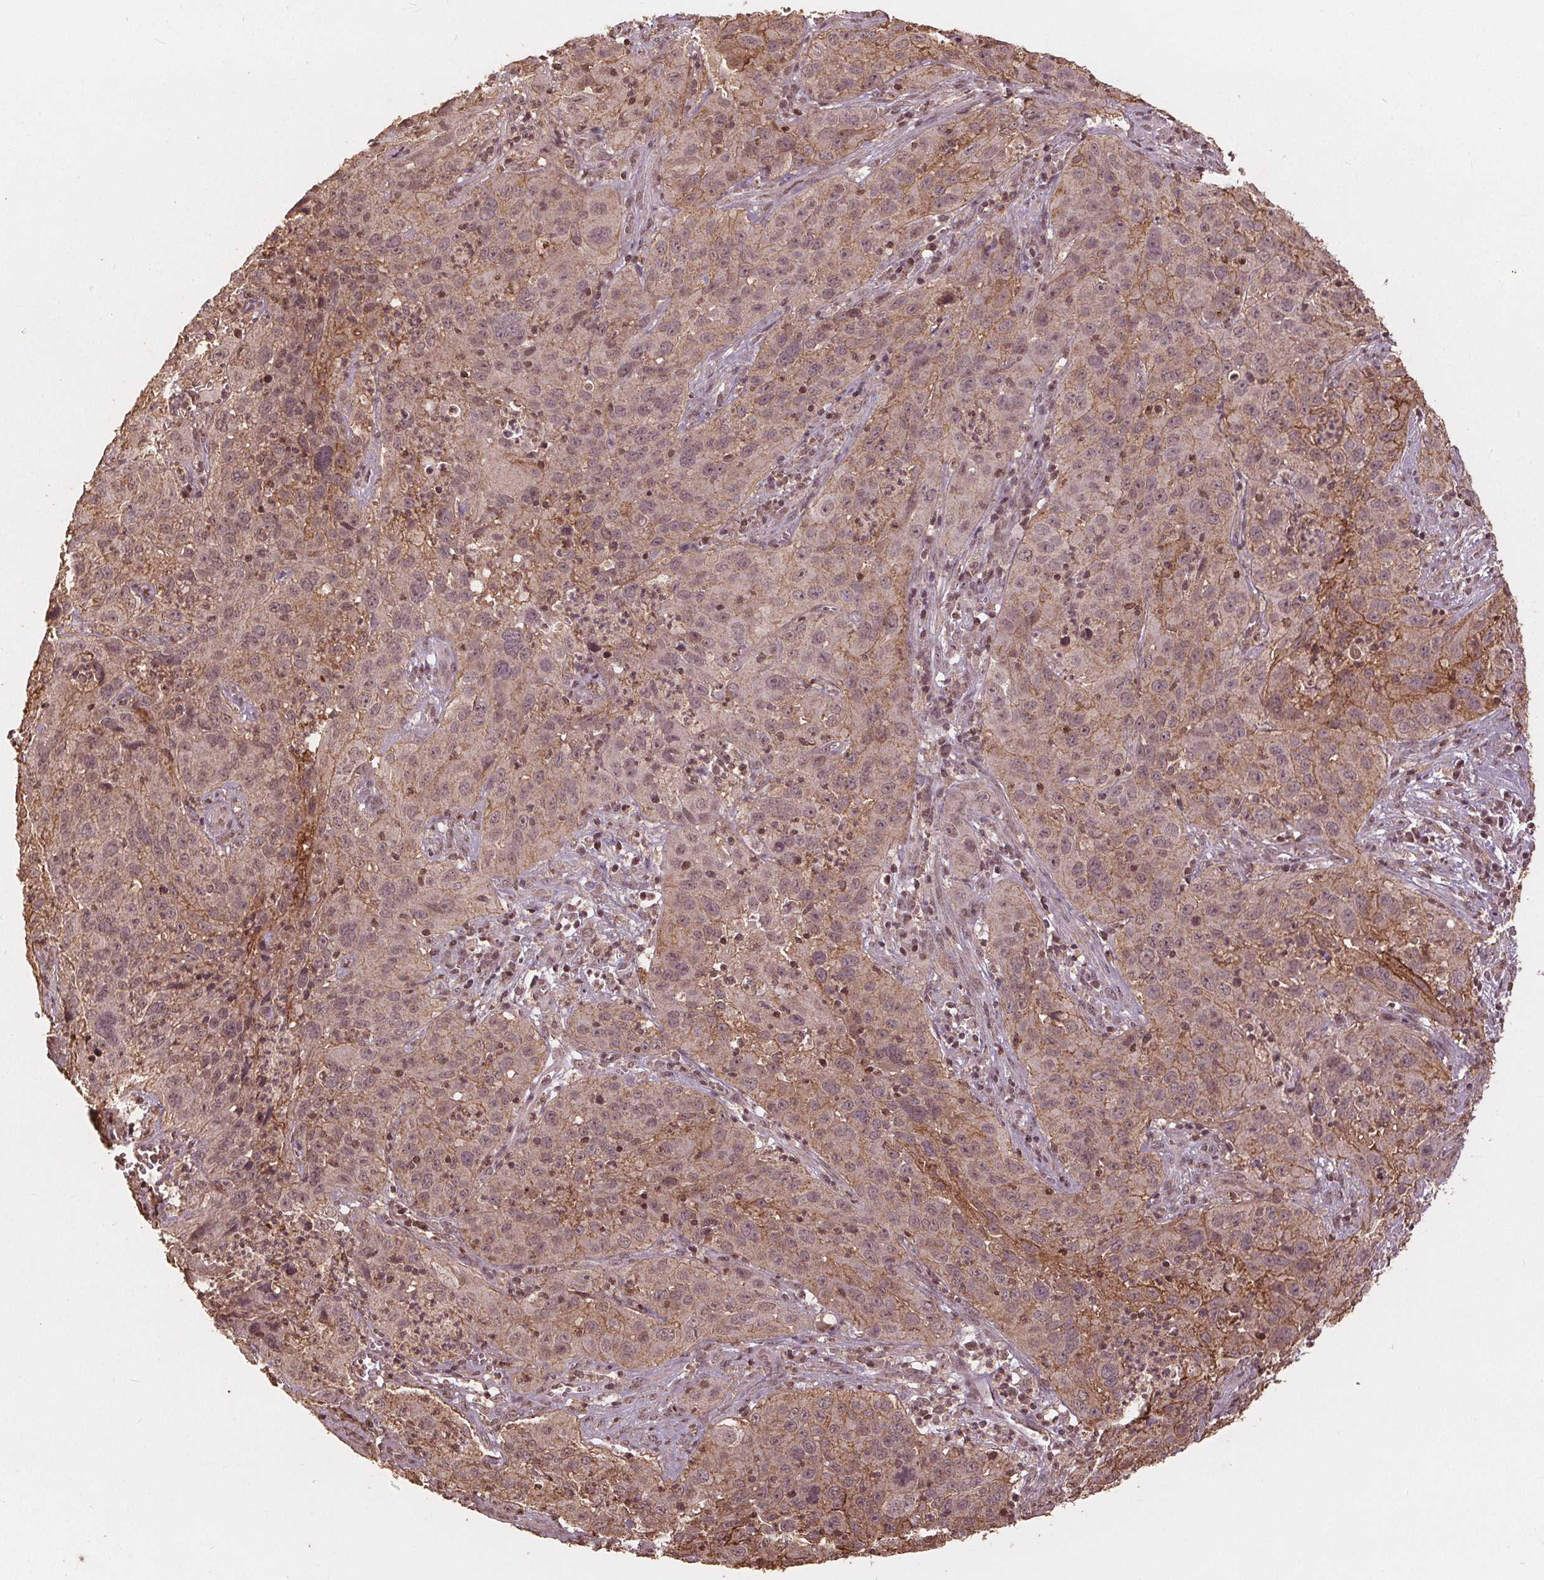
{"staining": {"intensity": "moderate", "quantity": "25%-75%", "location": "cytoplasmic/membranous"}, "tissue": "cervical cancer", "cell_type": "Tumor cells", "image_type": "cancer", "snomed": [{"axis": "morphology", "description": "Squamous cell carcinoma, NOS"}, {"axis": "topography", "description": "Cervix"}], "caption": "IHC staining of cervical squamous cell carcinoma, which exhibits medium levels of moderate cytoplasmic/membranous staining in approximately 25%-75% of tumor cells indicating moderate cytoplasmic/membranous protein expression. The staining was performed using DAB (3,3'-diaminobenzidine) (brown) for protein detection and nuclei were counterstained in hematoxylin (blue).", "gene": "DSG3", "patient": {"sex": "female", "age": 32}}